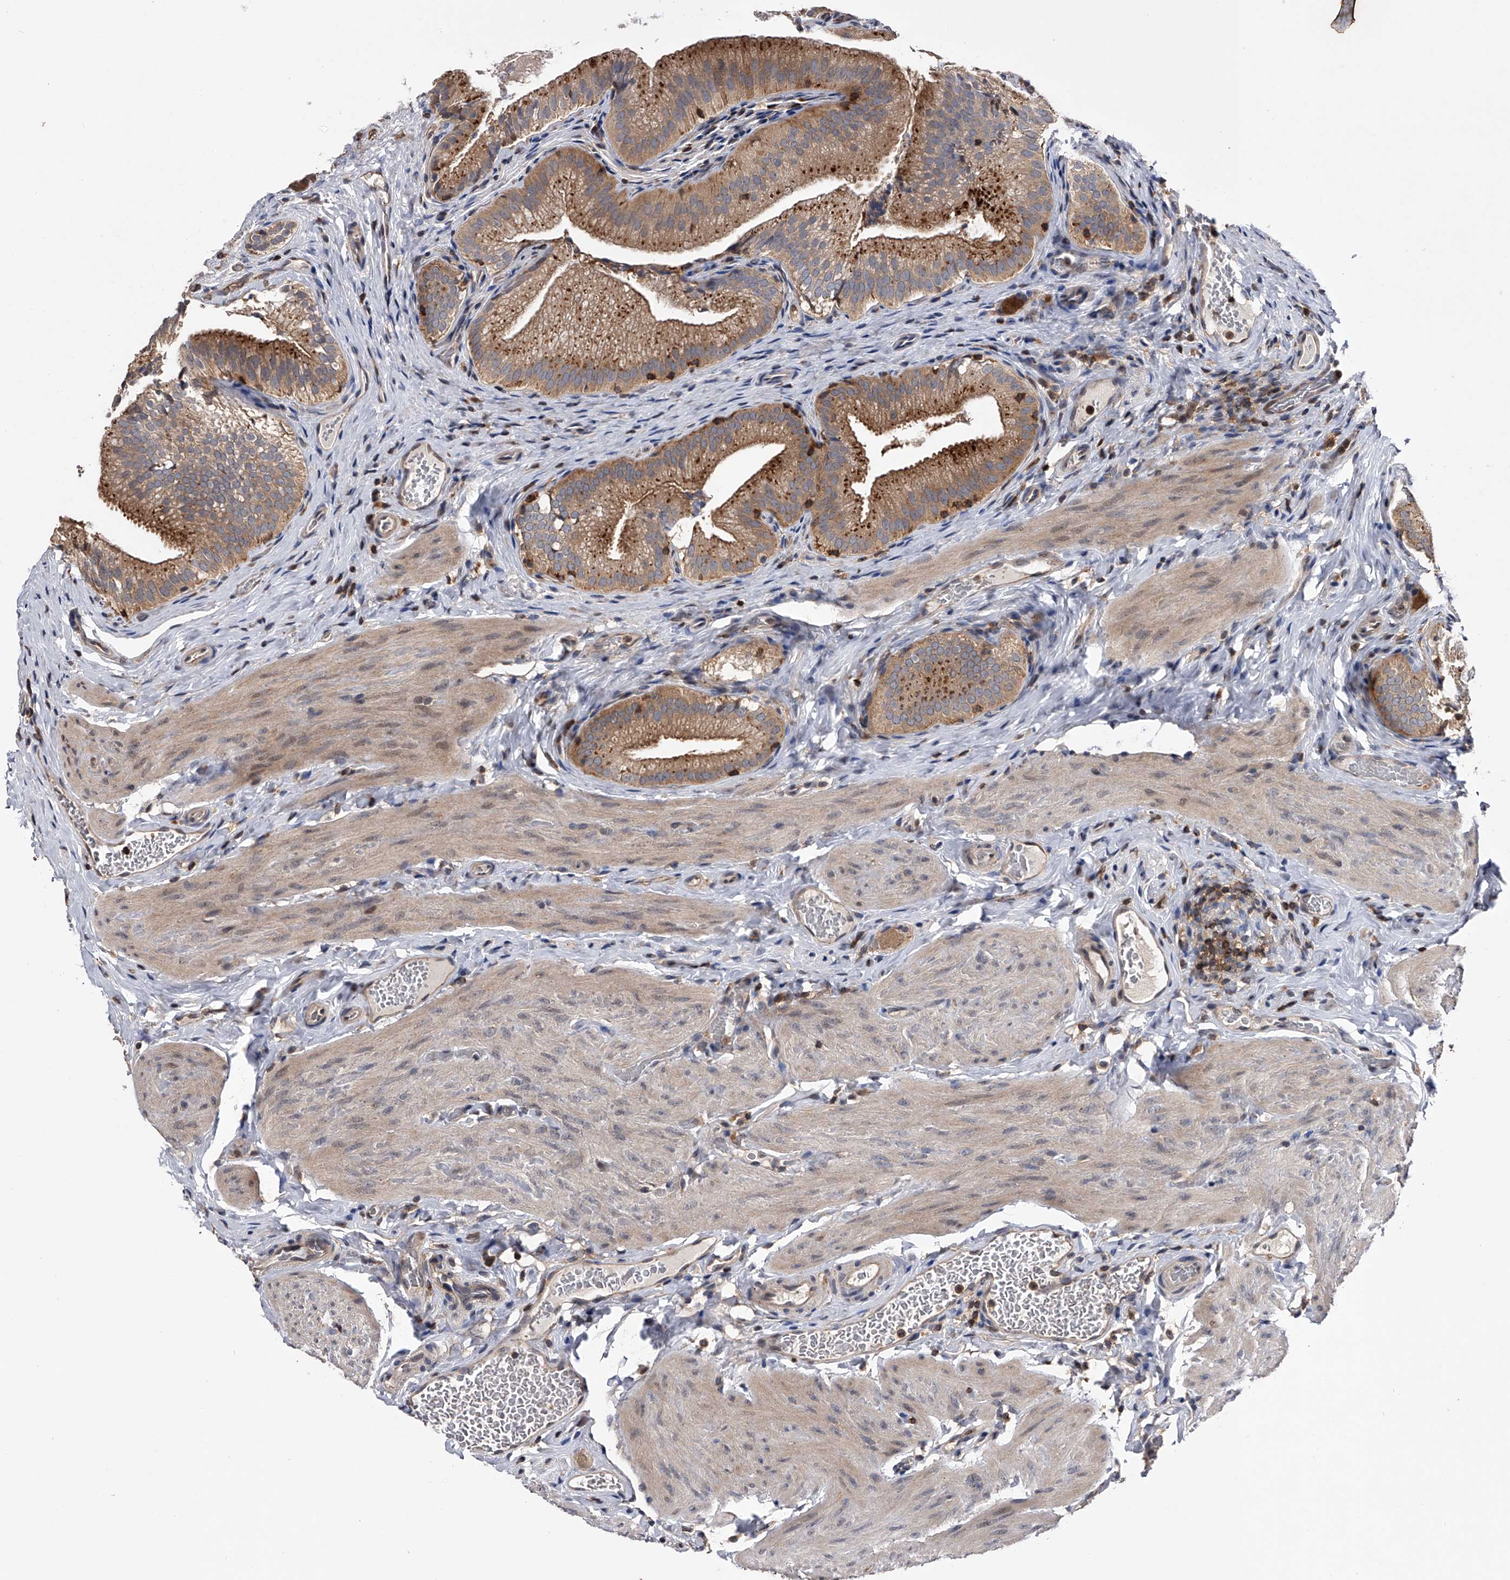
{"staining": {"intensity": "moderate", "quantity": ">75%", "location": "cytoplasmic/membranous"}, "tissue": "gallbladder", "cell_type": "Glandular cells", "image_type": "normal", "snomed": [{"axis": "morphology", "description": "Normal tissue, NOS"}, {"axis": "topography", "description": "Gallbladder"}], "caption": "The micrograph reveals a brown stain indicating the presence of a protein in the cytoplasmic/membranous of glandular cells in gallbladder. The staining was performed using DAB, with brown indicating positive protein expression. Nuclei are stained blue with hematoxylin.", "gene": "PAN3", "patient": {"sex": "female", "age": 30}}